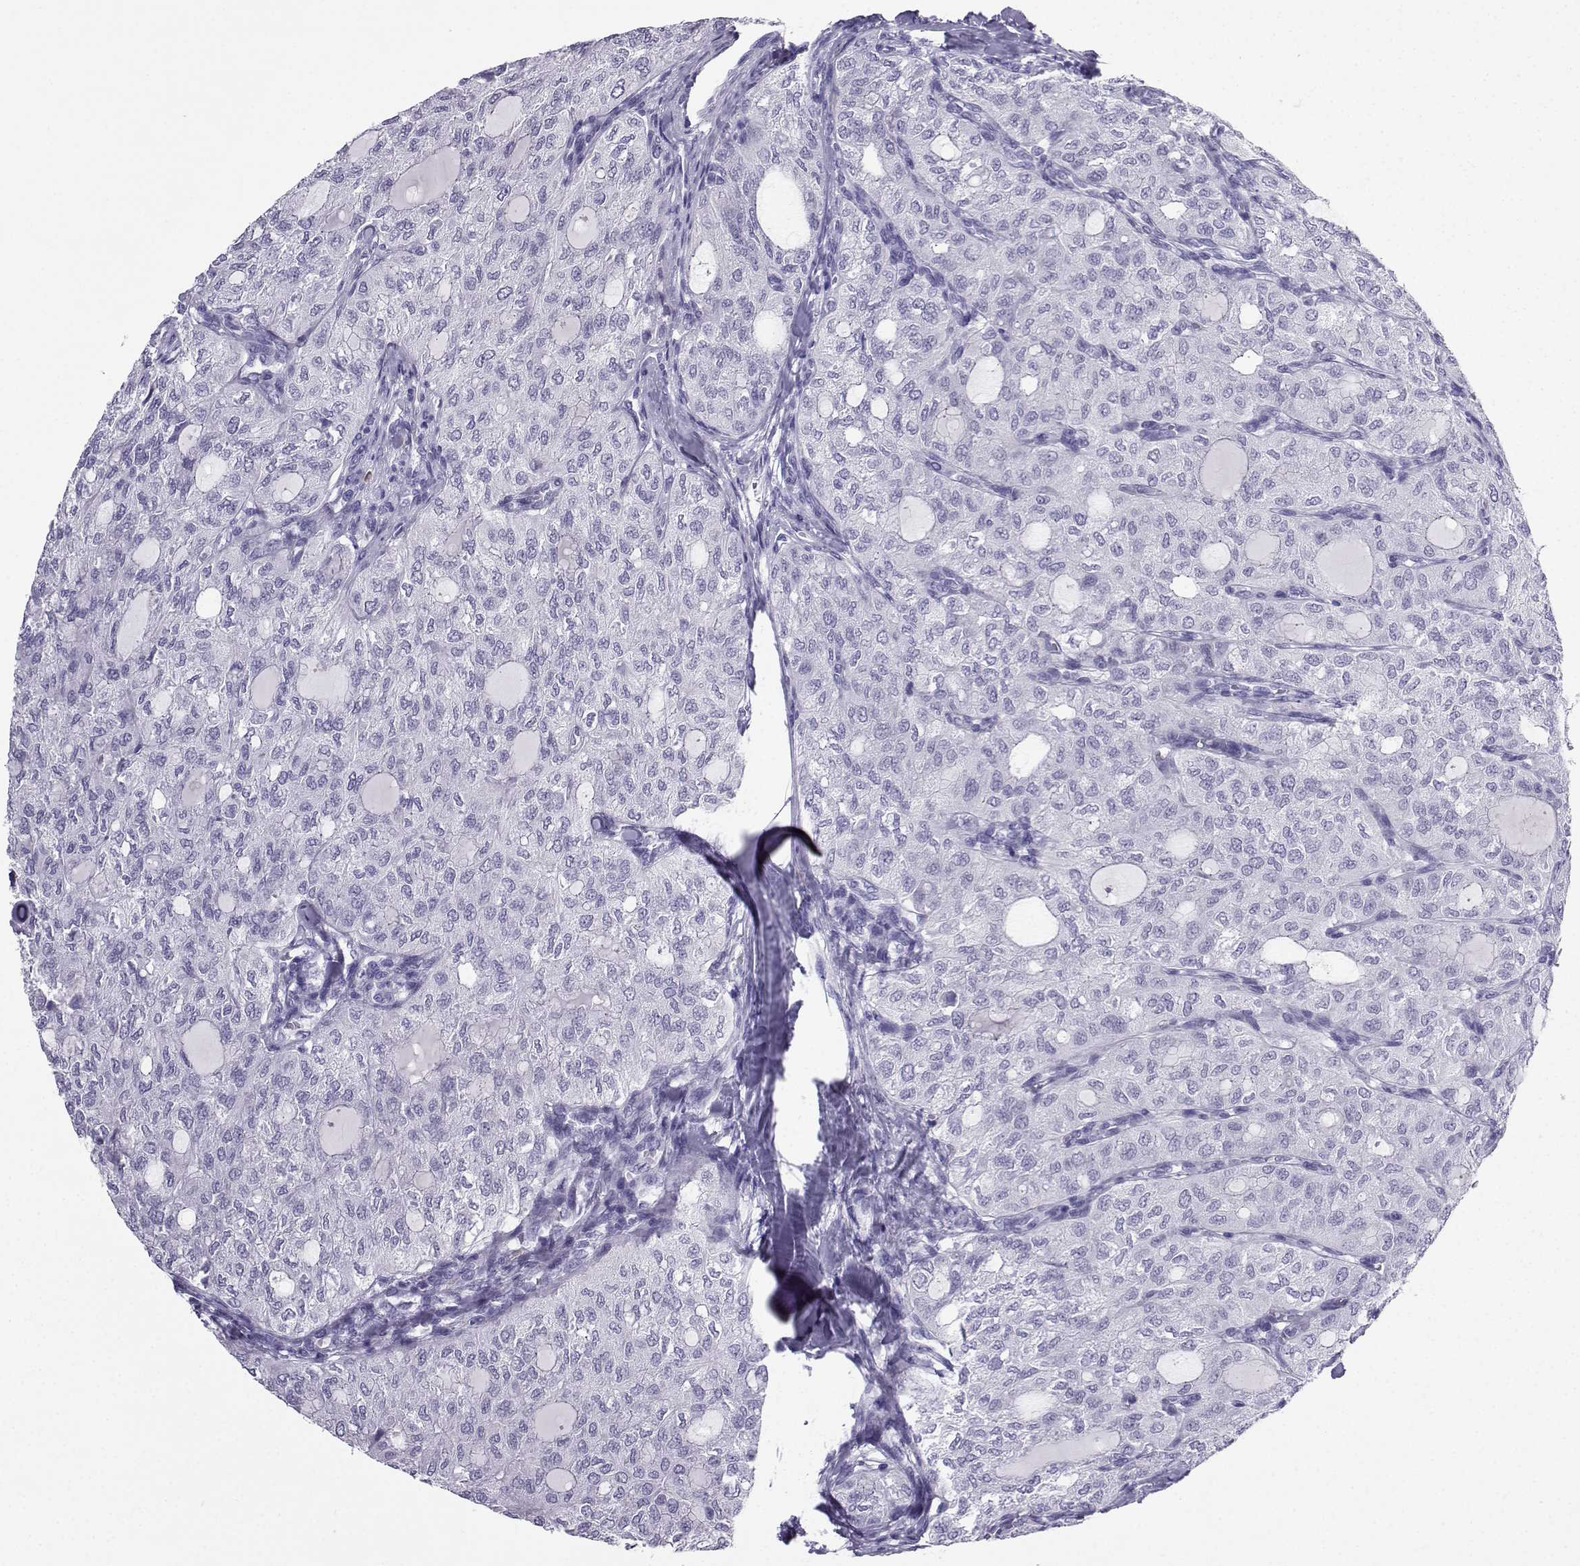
{"staining": {"intensity": "negative", "quantity": "none", "location": "none"}, "tissue": "thyroid cancer", "cell_type": "Tumor cells", "image_type": "cancer", "snomed": [{"axis": "morphology", "description": "Follicular adenoma carcinoma, NOS"}, {"axis": "topography", "description": "Thyroid gland"}], "caption": "IHC image of neoplastic tissue: thyroid follicular adenoma carcinoma stained with DAB (3,3'-diaminobenzidine) demonstrates no significant protein staining in tumor cells.", "gene": "SLC18A2", "patient": {"sex": "male", "age": 75}}